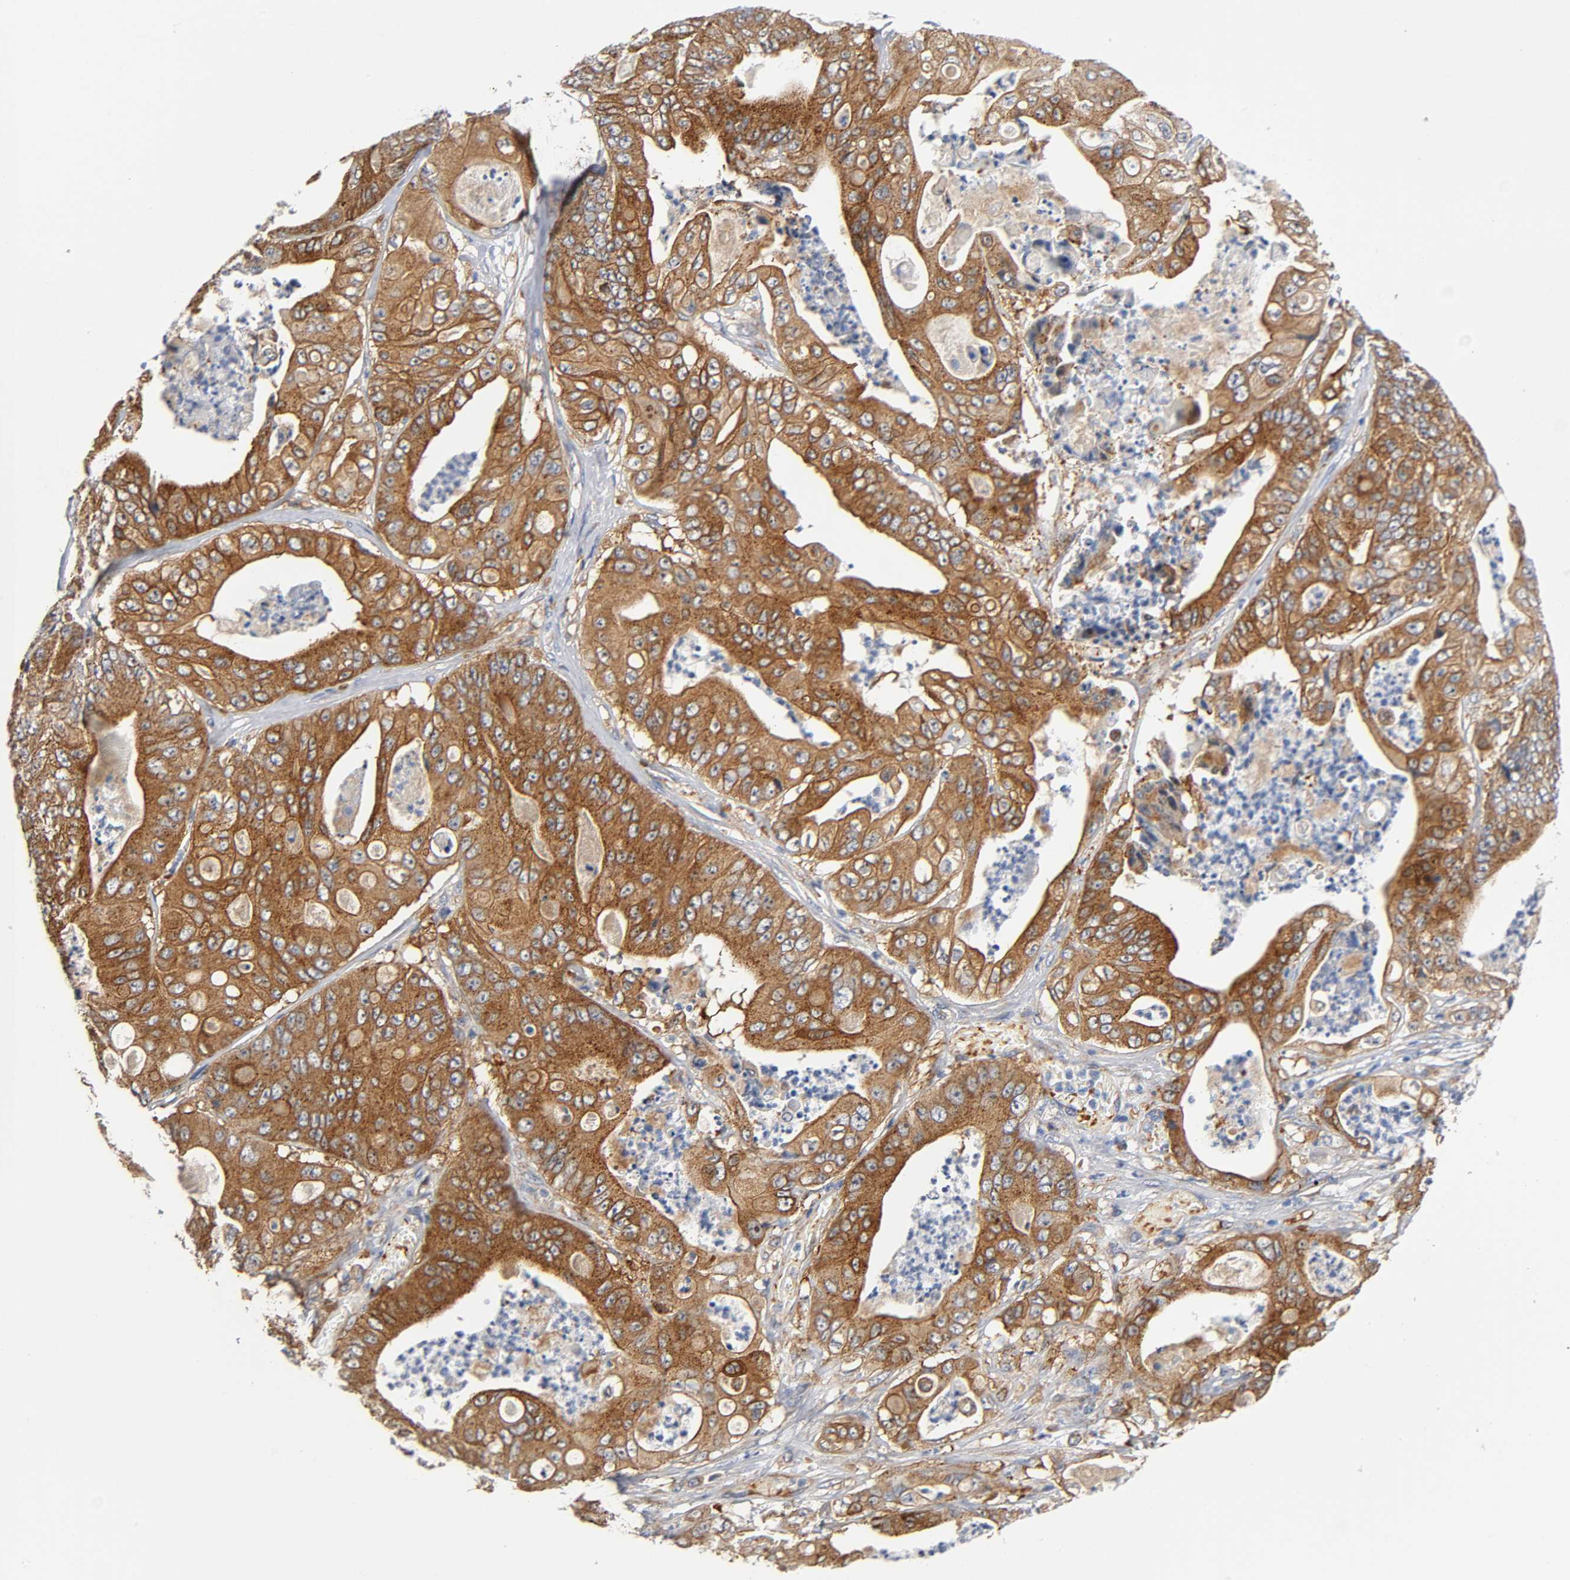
{"staining": {"intensity": "strong", "quantity": ">75%", "location": "cytoplasmic/membranous"}, "tissue": "stomach cancer", "cell_type": "Tumor cells", "image_type": "cancer", "snomed": [{"axis": "morphology", "description": "Adenocarcinoma, NOS"}, {"axis": "topography", "description": "Stomach"}], "caption": "Stomach cancer was stained to show a protein in brown. There is high levels of strong cytoplasmic/membranous expression in approximately >75% of tumor cells. (IHC, brightfield microscopy, high magnification).", "gene": "CD2AP", "patient": {"sex": "female", "age": 73}}